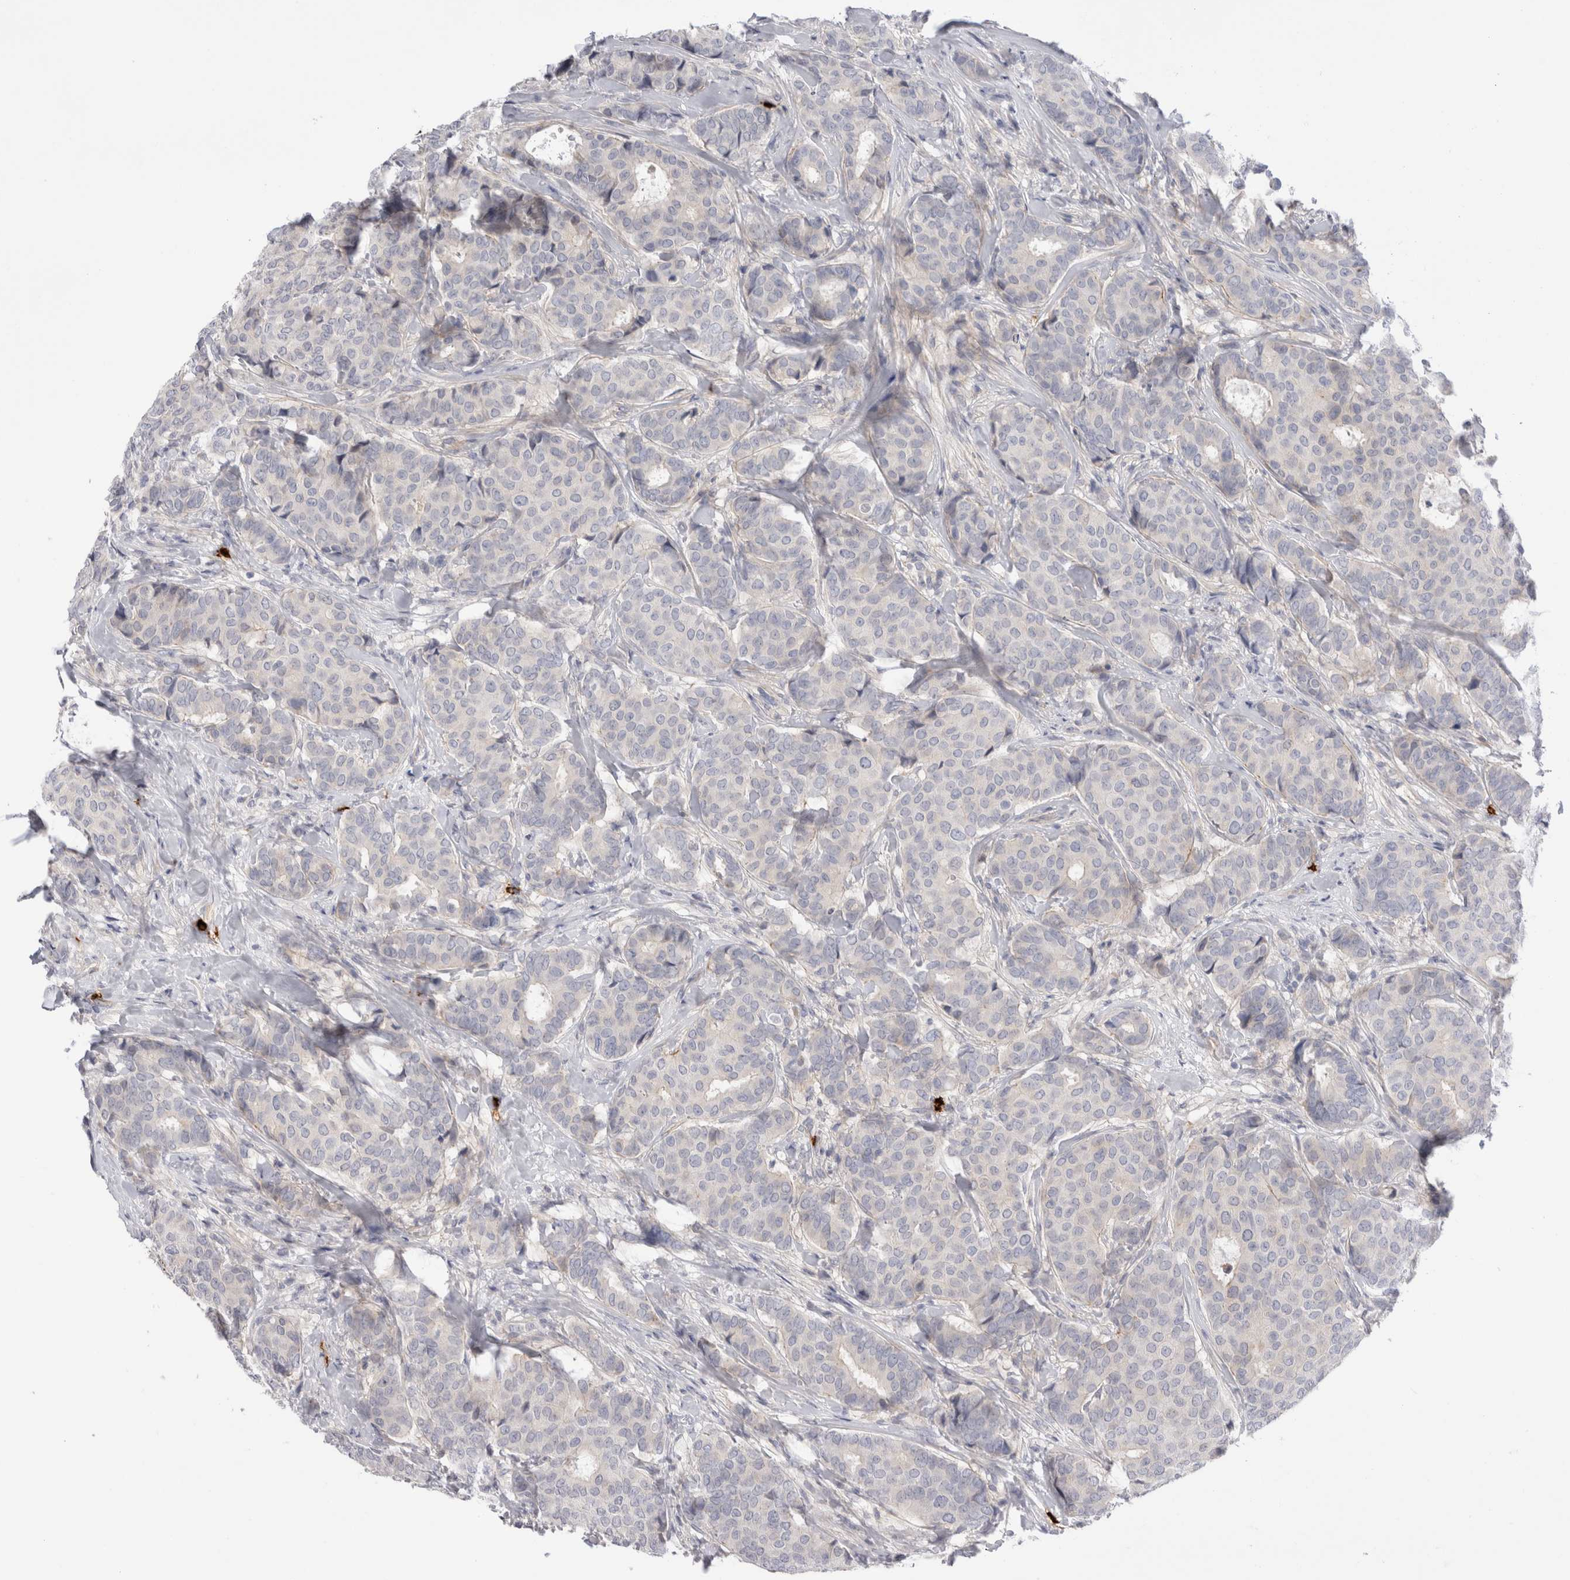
{"staining": {"intensity": "negative", "quantity": "none", "location": "none"}, "tissue": "breast cancer", "cell_type": "Tumor cells", "image_type": "cancer", "snomed": [{"axis": "morphology", "description": "Duct carcinoma"}, {"axis": "topography", "description": "Breast"}], "caption": "Protein analysis of breast invasive ductal carcinoma reveals no significant staining in tumor cells.", "gene": "SPINK2", "patient": {"sex": "female", "age": 75}}